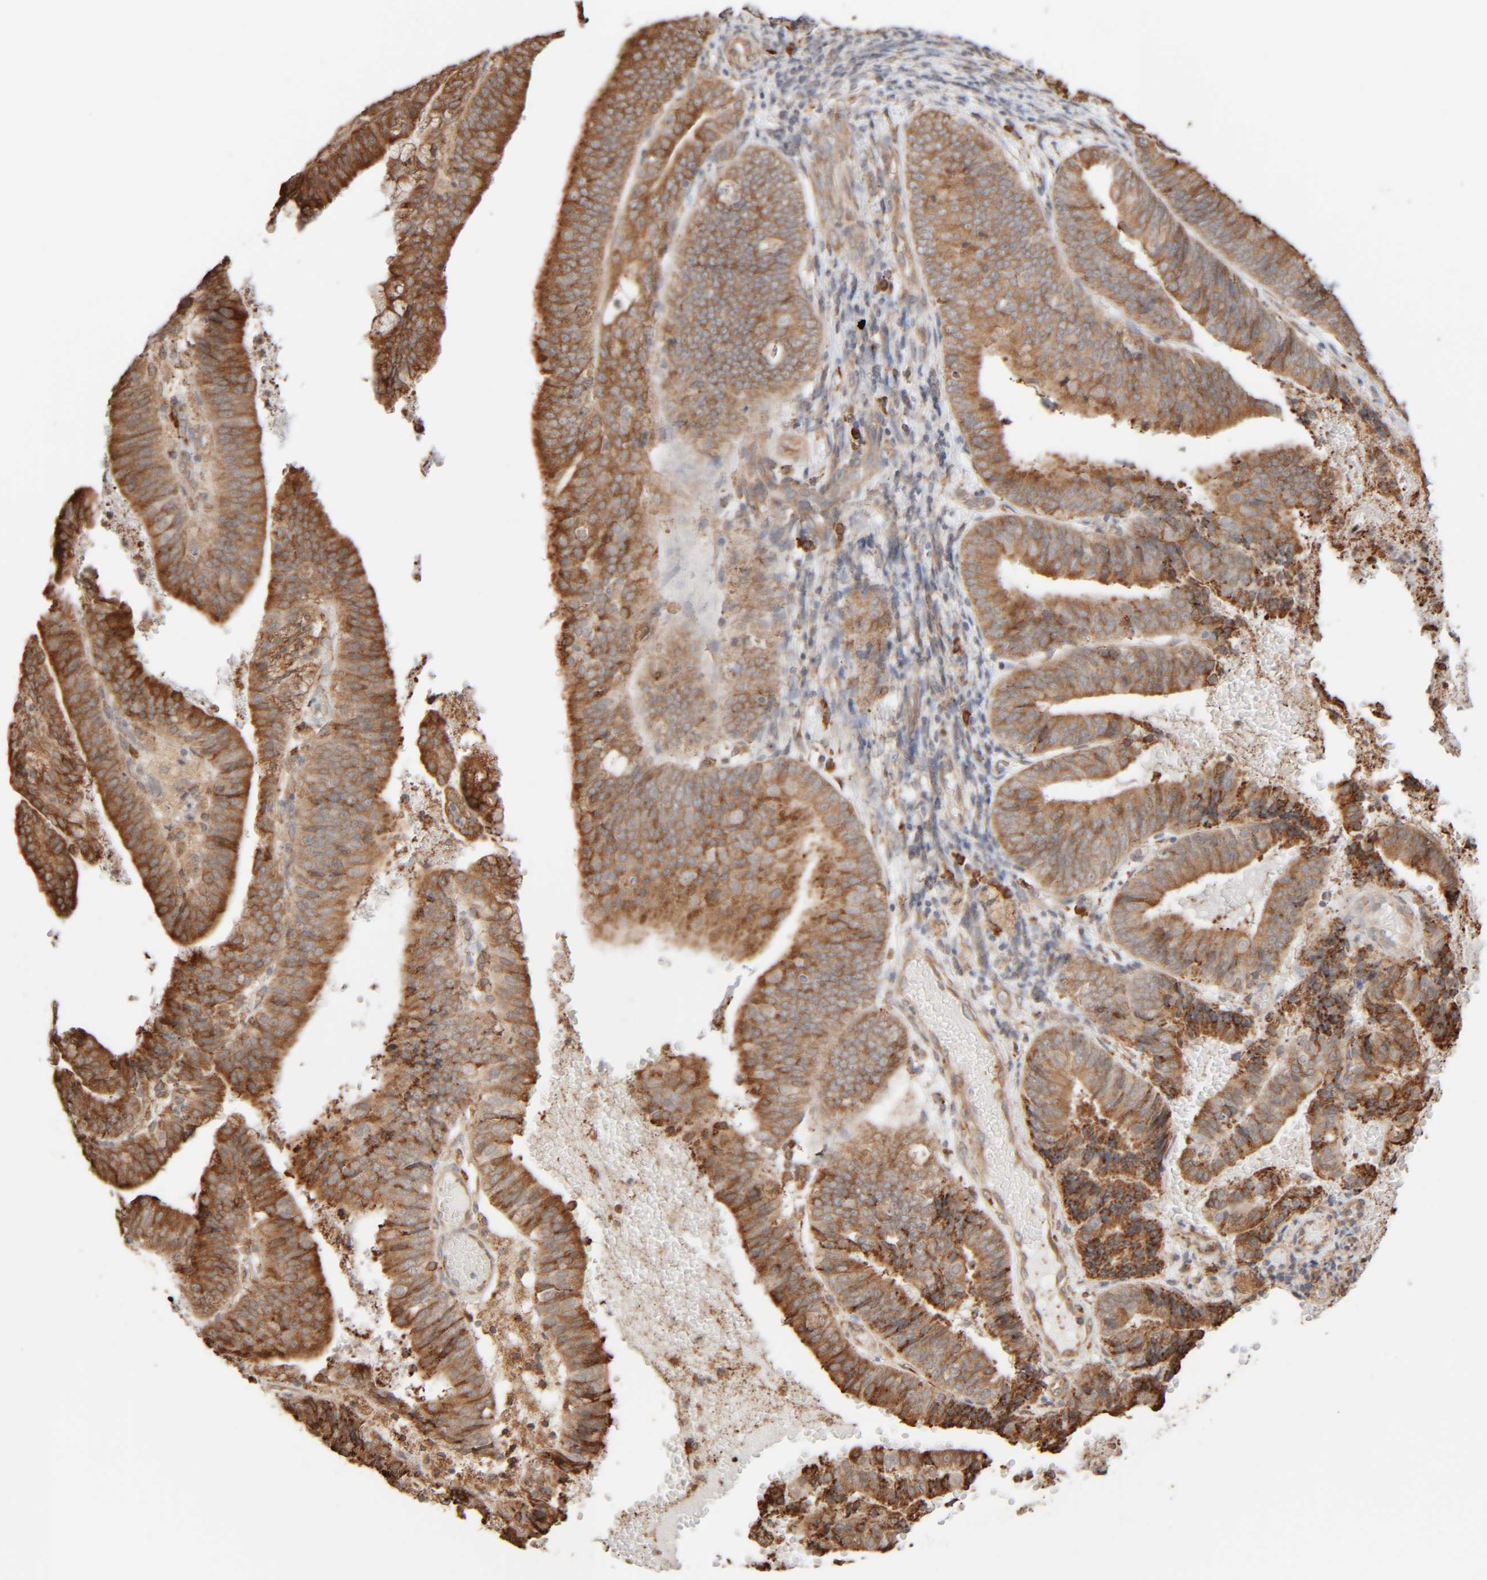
{"staining": {"intensity": "moderate", "quantity": ">75%", "location": "cytoplasmic/membranous"}, "tissue": "endometrial cancer", "cell_type": "Tumor cells", "image_type": "cancer", "snomed": [{"axis": "morphology", "description": "Adenocarcinoma, NOS"}, {"axis": "topography", "description": "Endometrium"}], "caption": "A brown stain highlights moderate cytoplasmic/membranous staining of a protein in adenocarcinoma (endometrial) tumor cells.", "gene": "INTS1", "patient": {"sex": "female", "age": 63}}